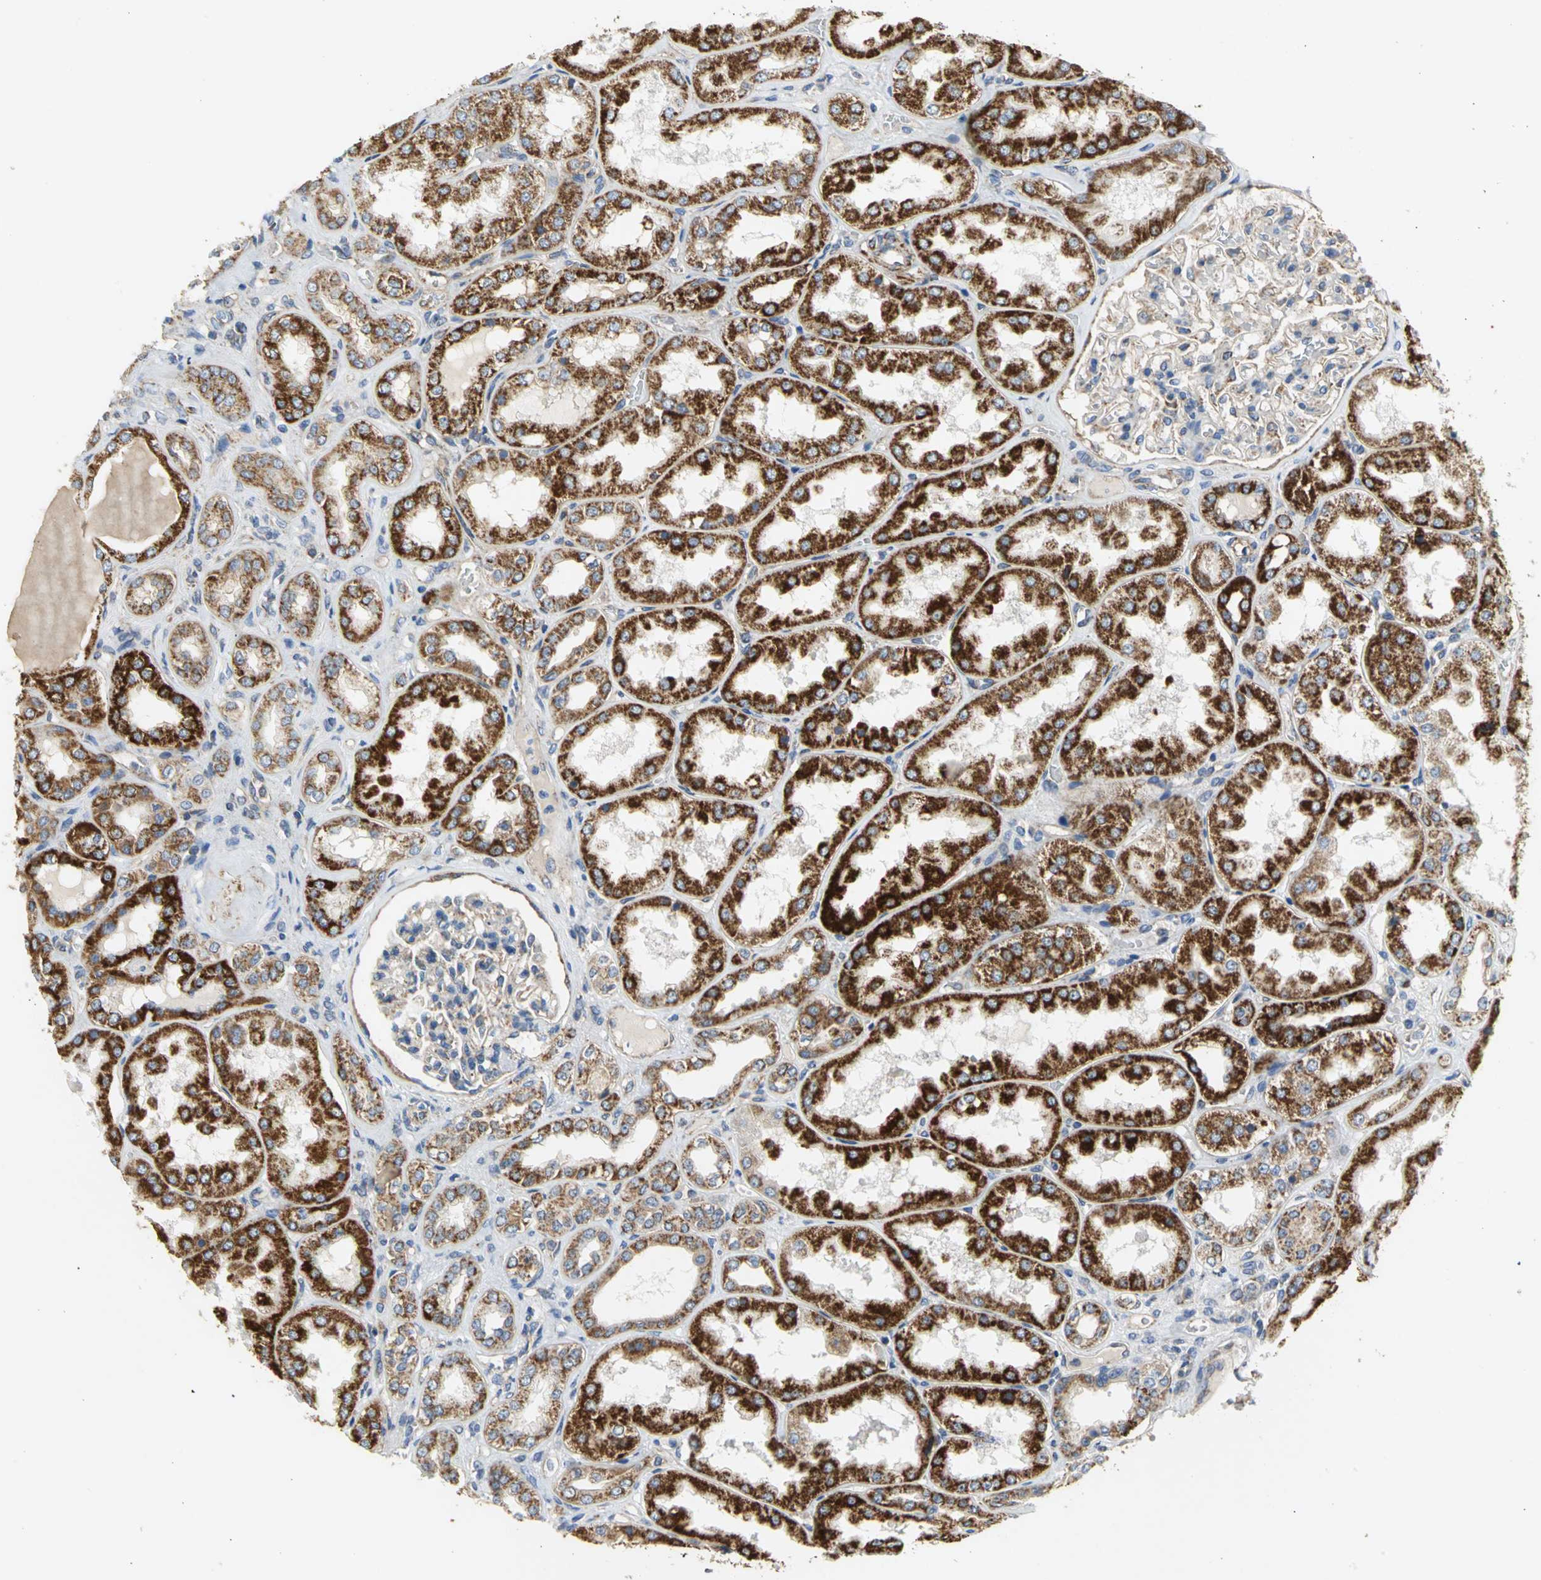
{"staining": {"intensity": "moderate", "quantity": "25%-75%", "location": "cytoplasmic/membranous"}, "tissue": "kidney", "cell_type": "Cells in glomeruli", "image_type": "normal", "snomed": [{"axis": "morphology", "description": "Normal tissue, NOS"}, {"axis": "topography", "description": "Kidney"}], "caption": "Immunohistochemistry of unremarkable kidney exhibits medium levels of moderate cytoplasmic/membranous staining in about 25%-75% of cells in glomeruli.", "gene": "NDUFB5", "patient": {"sex": "female", "age": 56}}